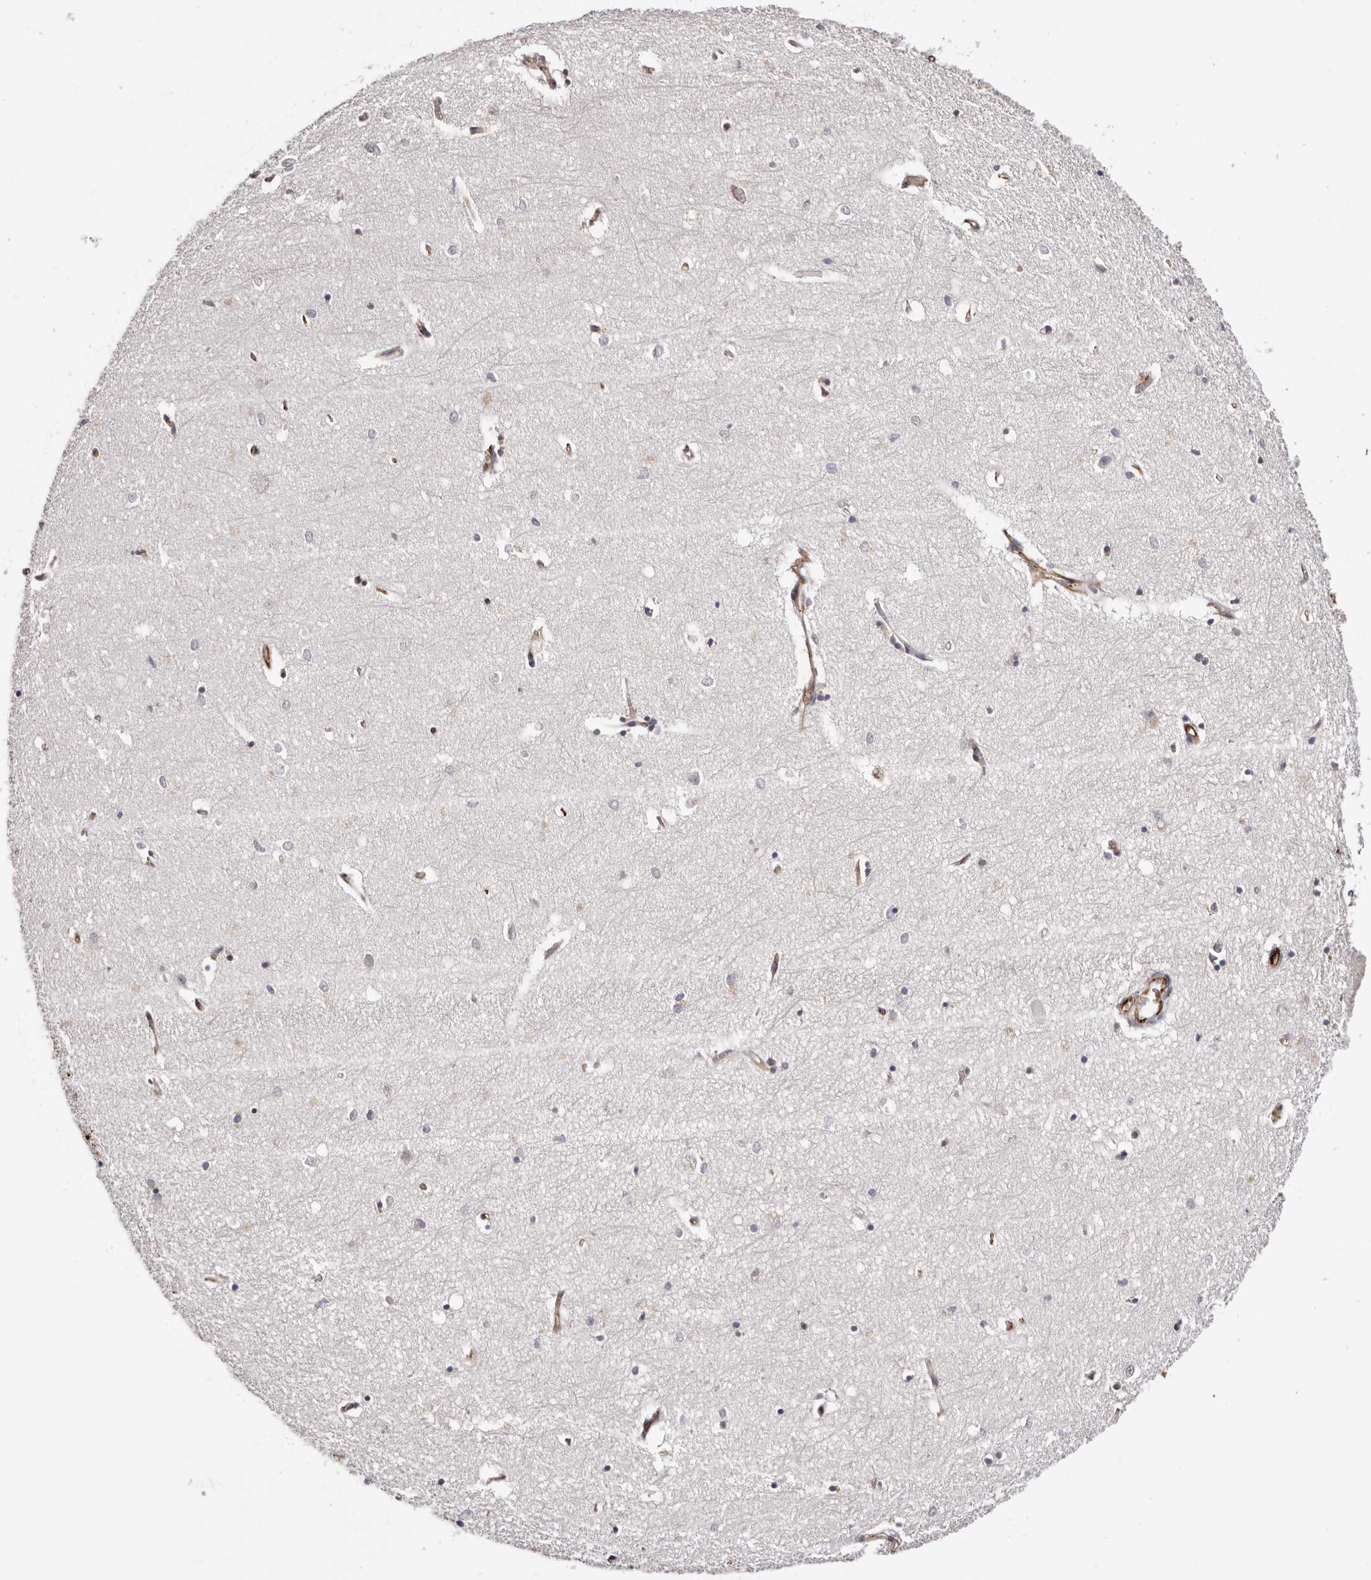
{"staining": {"intensity": "weak", "quantity": "<25%", "location": "cytoplasmic/membranous"}, "tissue": "hippocampus", "cell_type": "Glial cells", "image_type": "normal", "snomed": [{"axis": "morphology", "description": "Normal tissue, NOS"}, {"axis": "topography", "description": "Hippocampus"}], "caption": "Immunohistochemistry histopathology image of normal hippocampus: human hippocampus stained with DAB (3,3'-diaminobenzidine) reveals no significant protein positivity in glial cells. (DAB (3,3'-diaminobenzidine) immunohistochemistry visualized using brightfield microscopy, high magnification).", "gene": "ZNF557", "patient": {"sex": "female", "age": 64}}